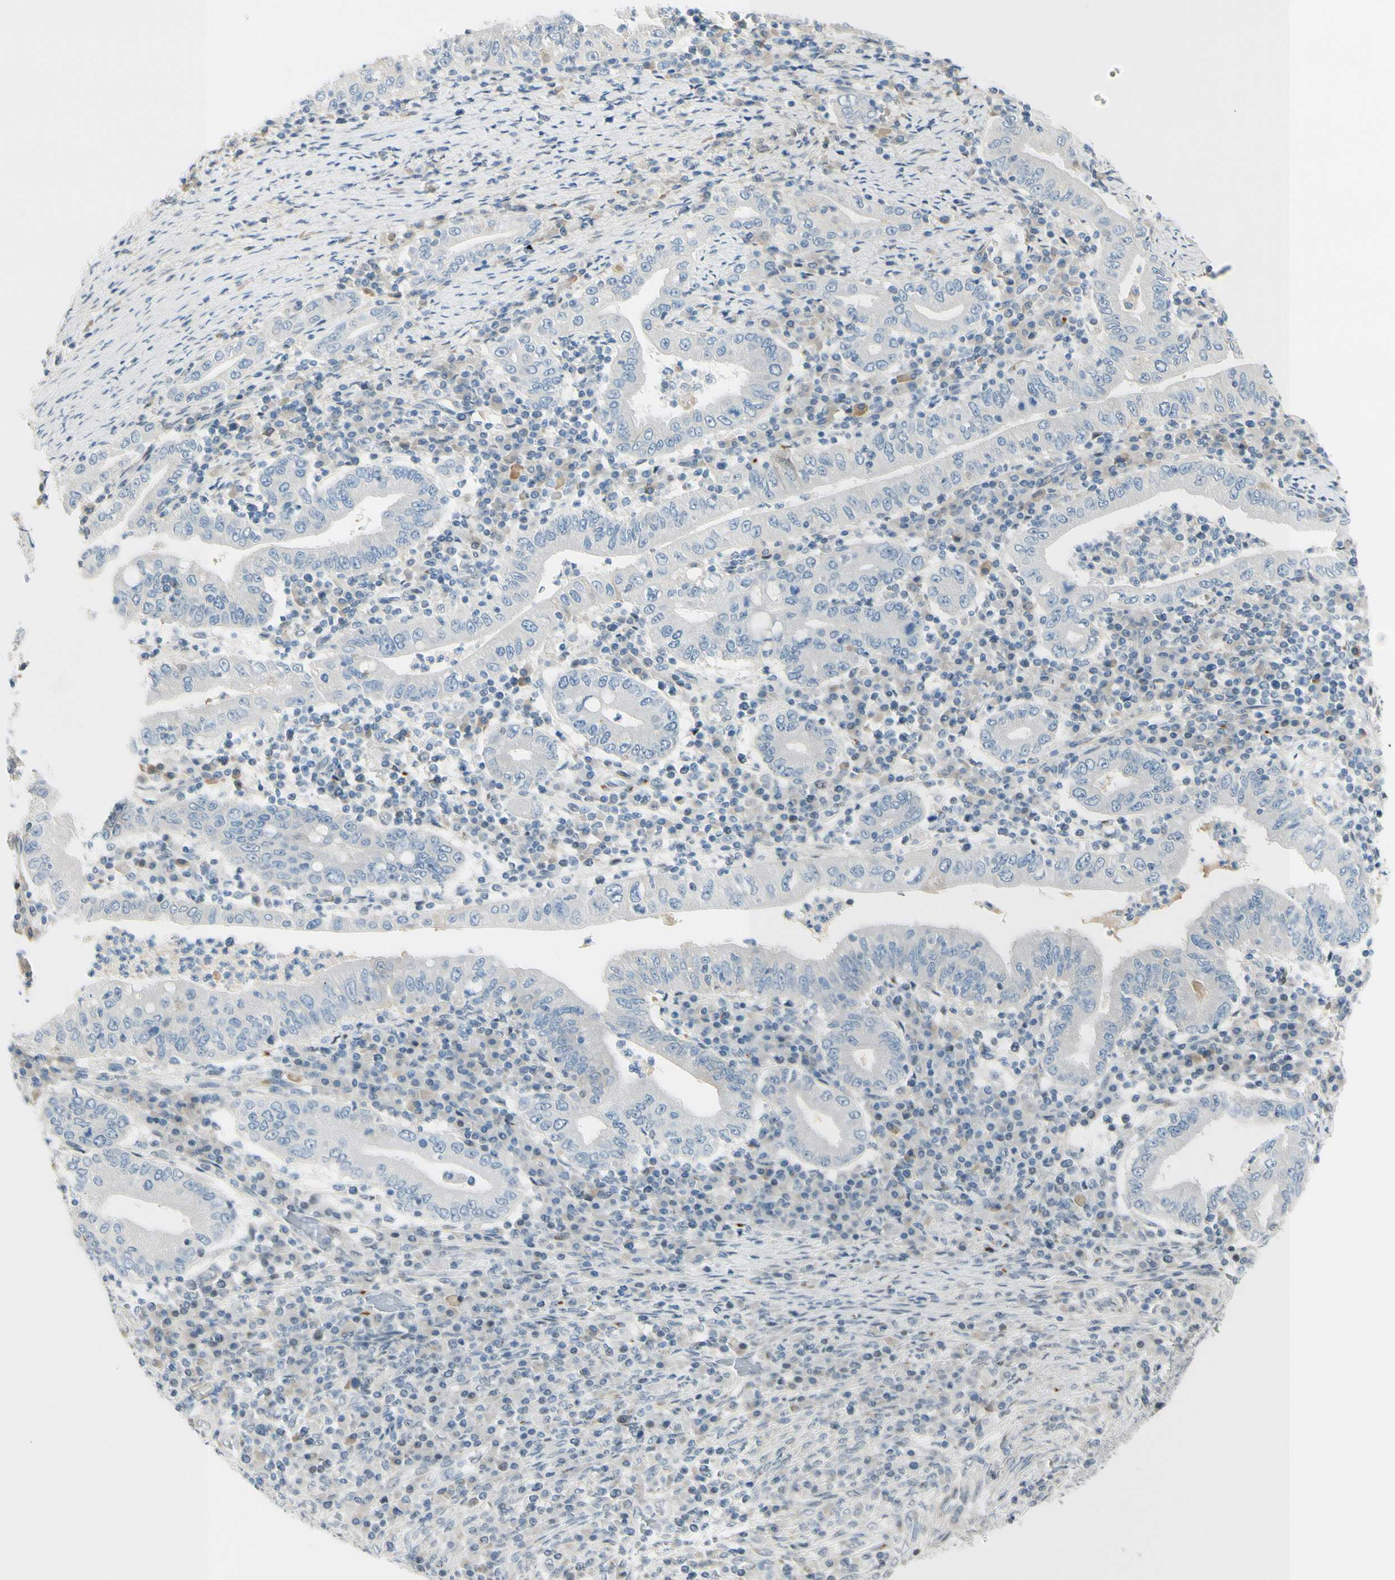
{"staining": {"intensity": "negative", "quantity": "none", "location": "none"}, "tissue": "stomach cancer", "cell_type": "Tumor cells", "image_type": "cancer", "snomed": [{"axis": "morphology", "description": "Normal tissue, NOS"}, {"axis": "morphology", "description": "Adenocarcinoma, NOS"}, {"axis": "topography", "description": "Esophagus"}, {"axis": "topography", "description": "Stomach, upper"}, {"axis": "topography", "description": "Peripheral nerve tissue"}], "caption": "Tumor cells are negative for protein expression in human stomach adenocarcinoma.", "gene": "B4GALNT1", "patient": {"sex": "male", "age": 62}}